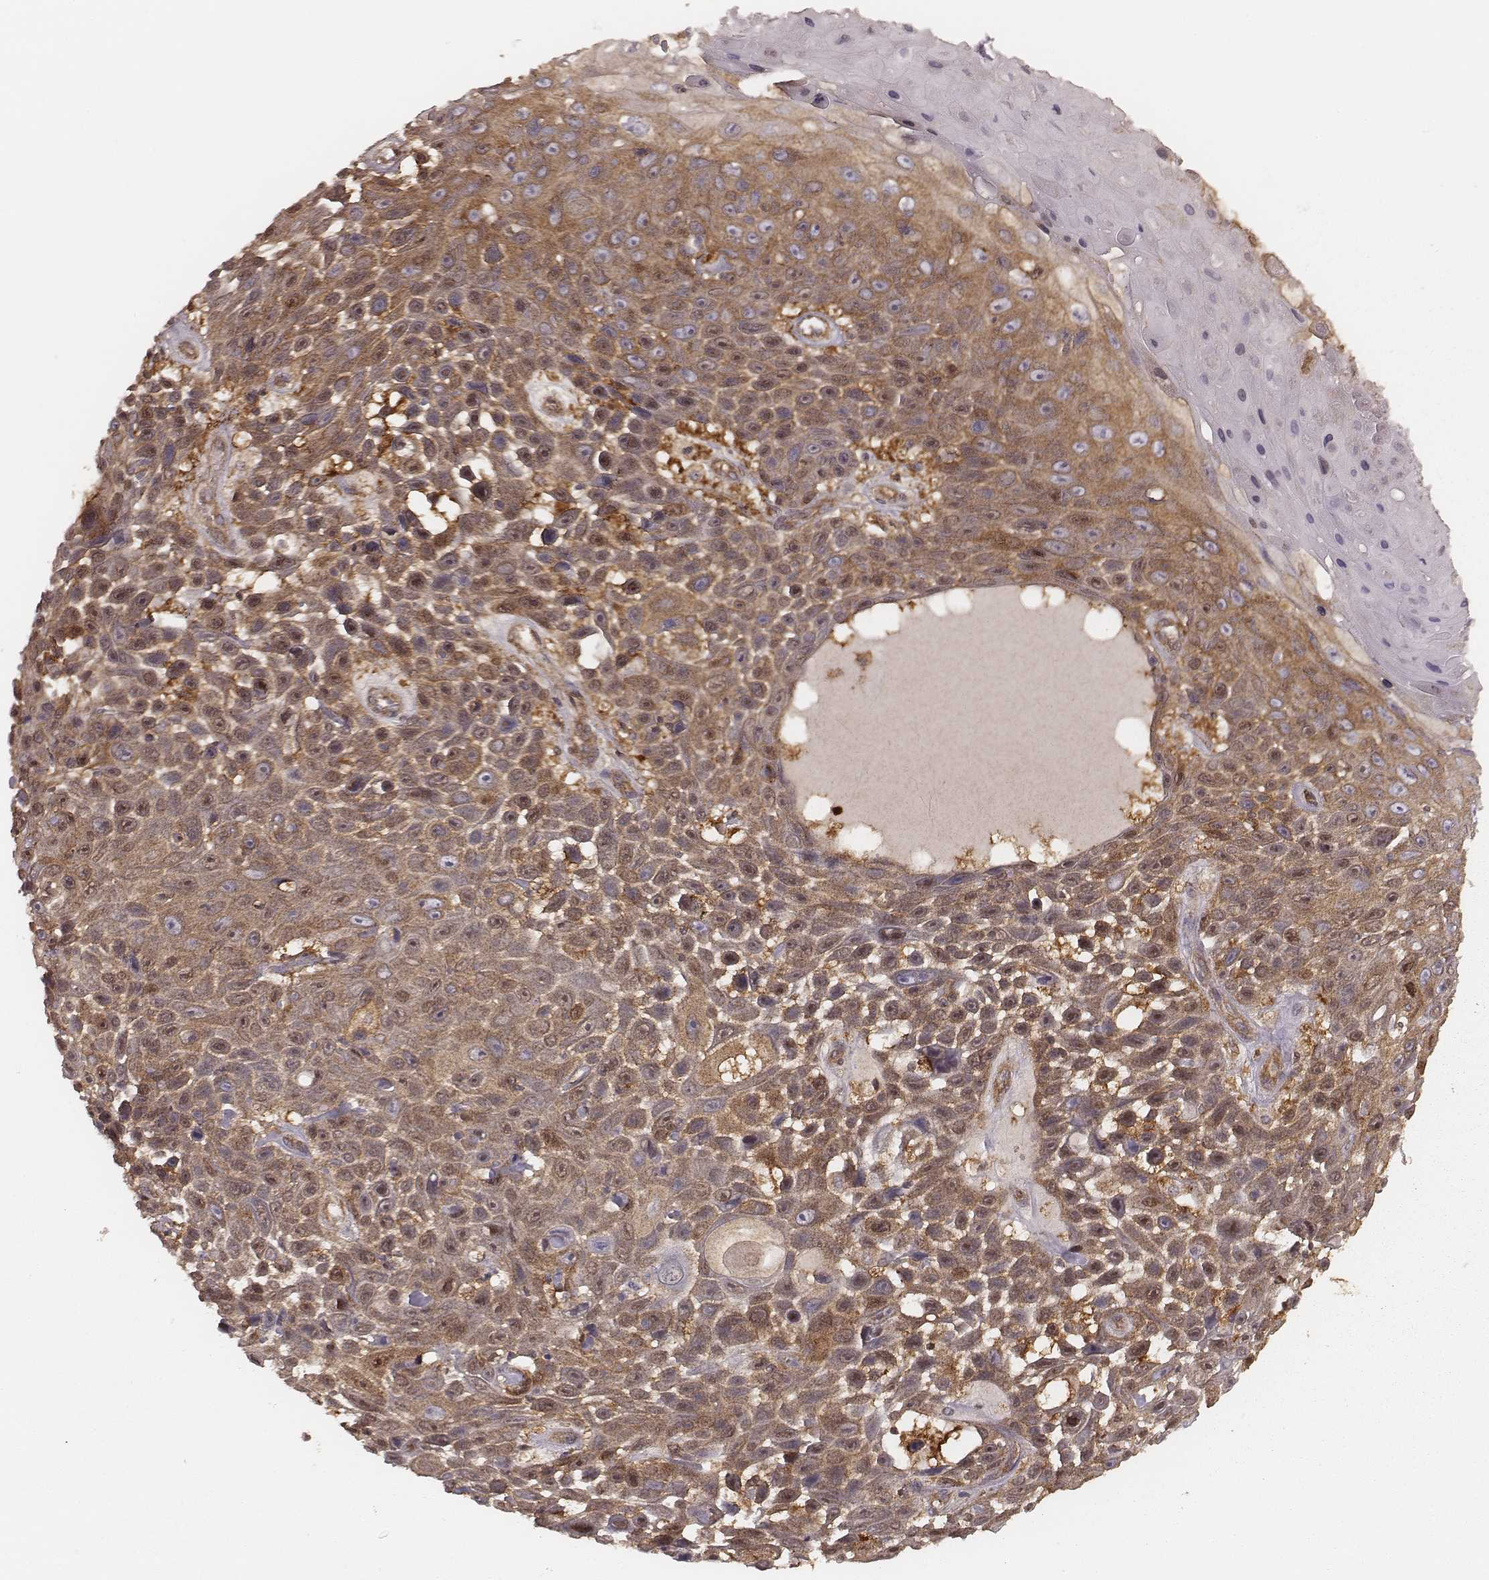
{"staining": {"intensity": "moderate", "quantity": ">75%", "location": "cytoplasmic/membranous"}, "tissue": "skin cancer", "cell_type": "Tumor cells", "image_type": "cancer", "snomed": [{"axis": "morphology", "description": "Squamous cell carcinoma, NOS"}, {"axis": "topography", "description": "Skin"}], "caption": "Tumor cells display moderate cytoplasmic/membranous positivity in approximately >75% of cells in squamous cell carcinoma (skin).", "gene": "CARS1", "patient": {"sex": "male", "age": 82}}